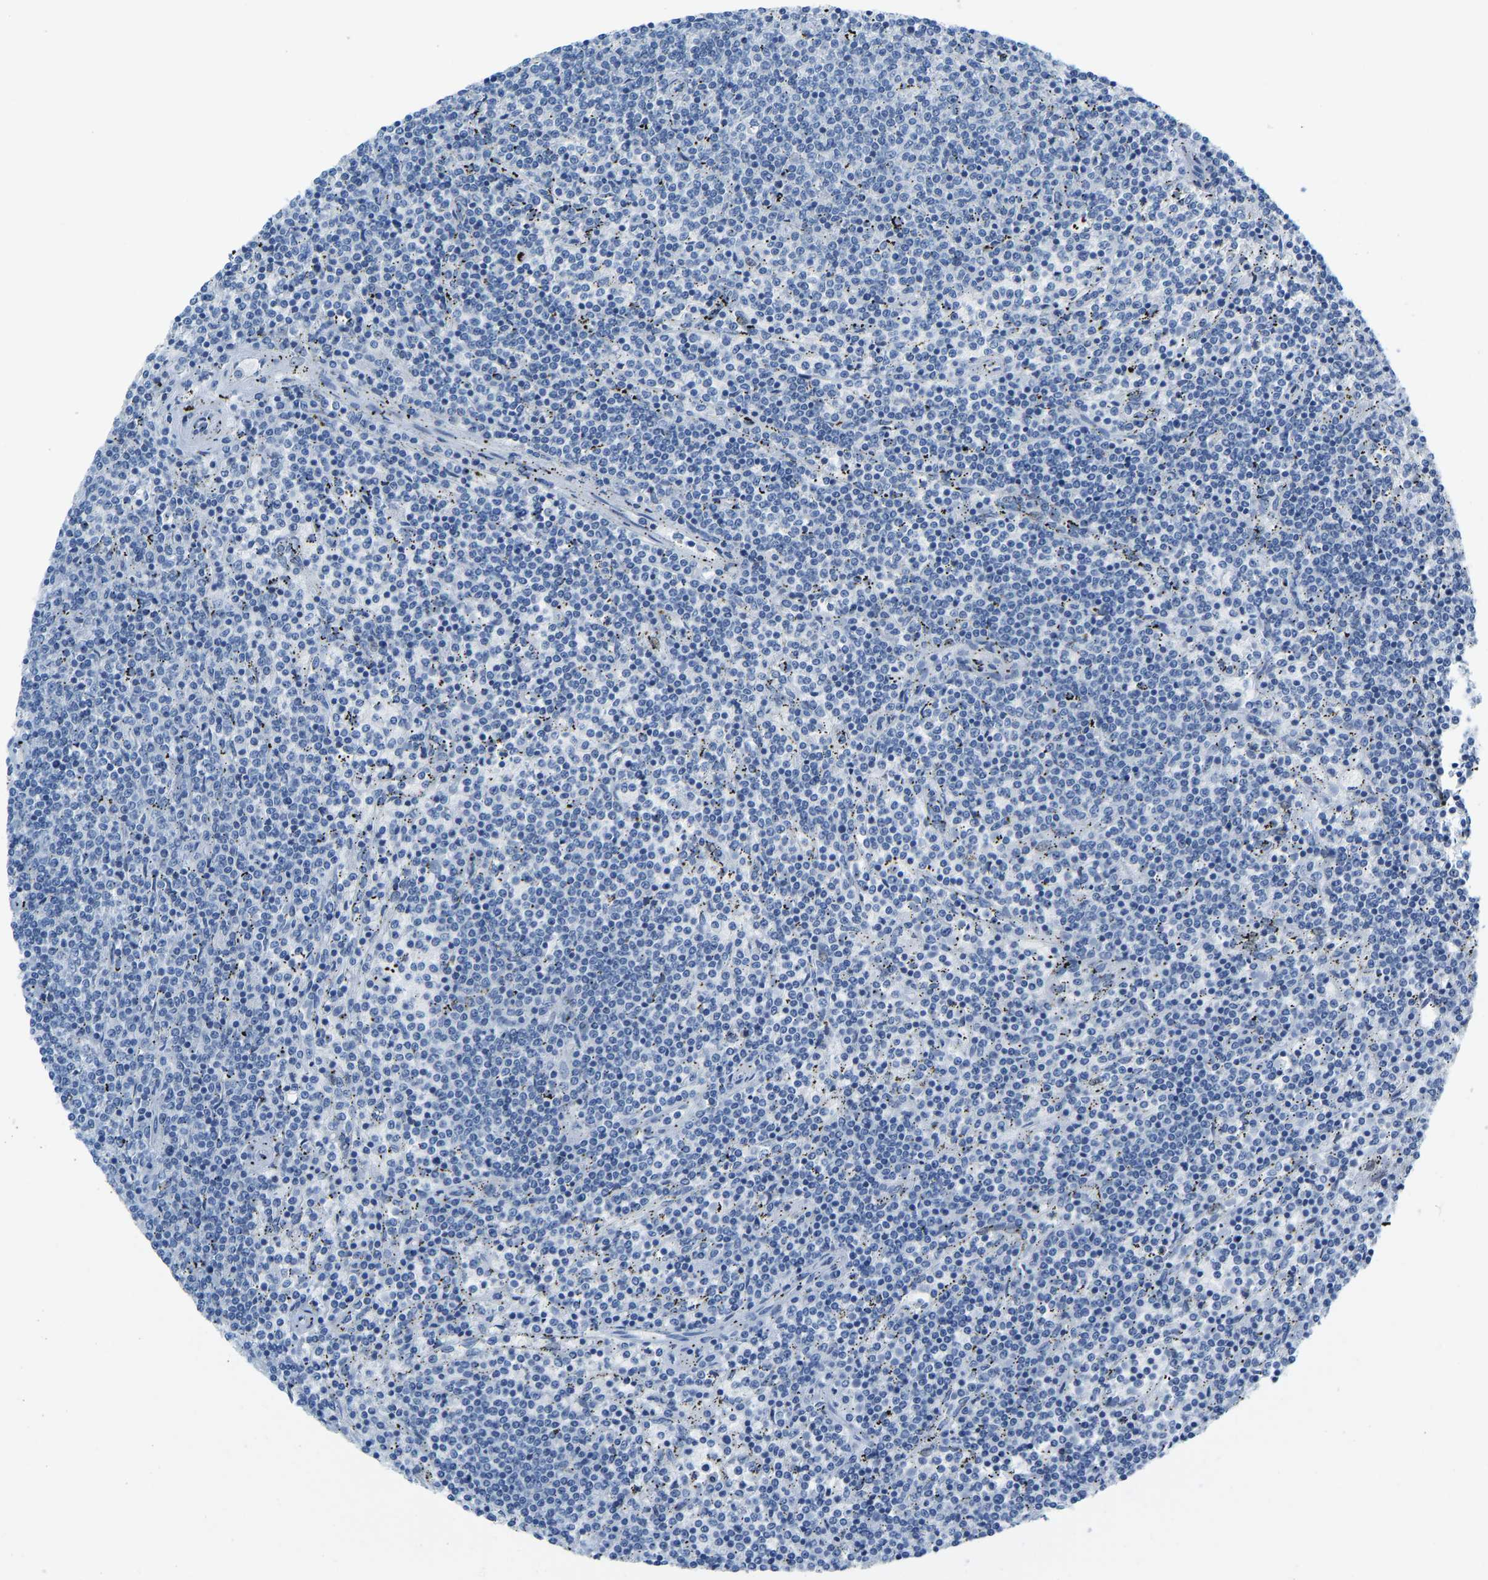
{"staining": {"intensity": "negative", "quantity": "none", "location": "none"}, "tissue": "lymphoma", "cell_type": "Tumor cells", "image_type": "cancer", "snomed": [{"axis": "morphology", "description": "Malignant lymphoma, non-Hodgkin's type, Low grade"}, {"axis": "topography", "description": "Spleen"}], "caption": "Histopathology image shows no significant protein positivity in tumor cells of low-grade malignant lymphoma, non-Hodgkin's type.", "gene": "SERPINB3", "patient": {"sex": "female", "age": 50}}